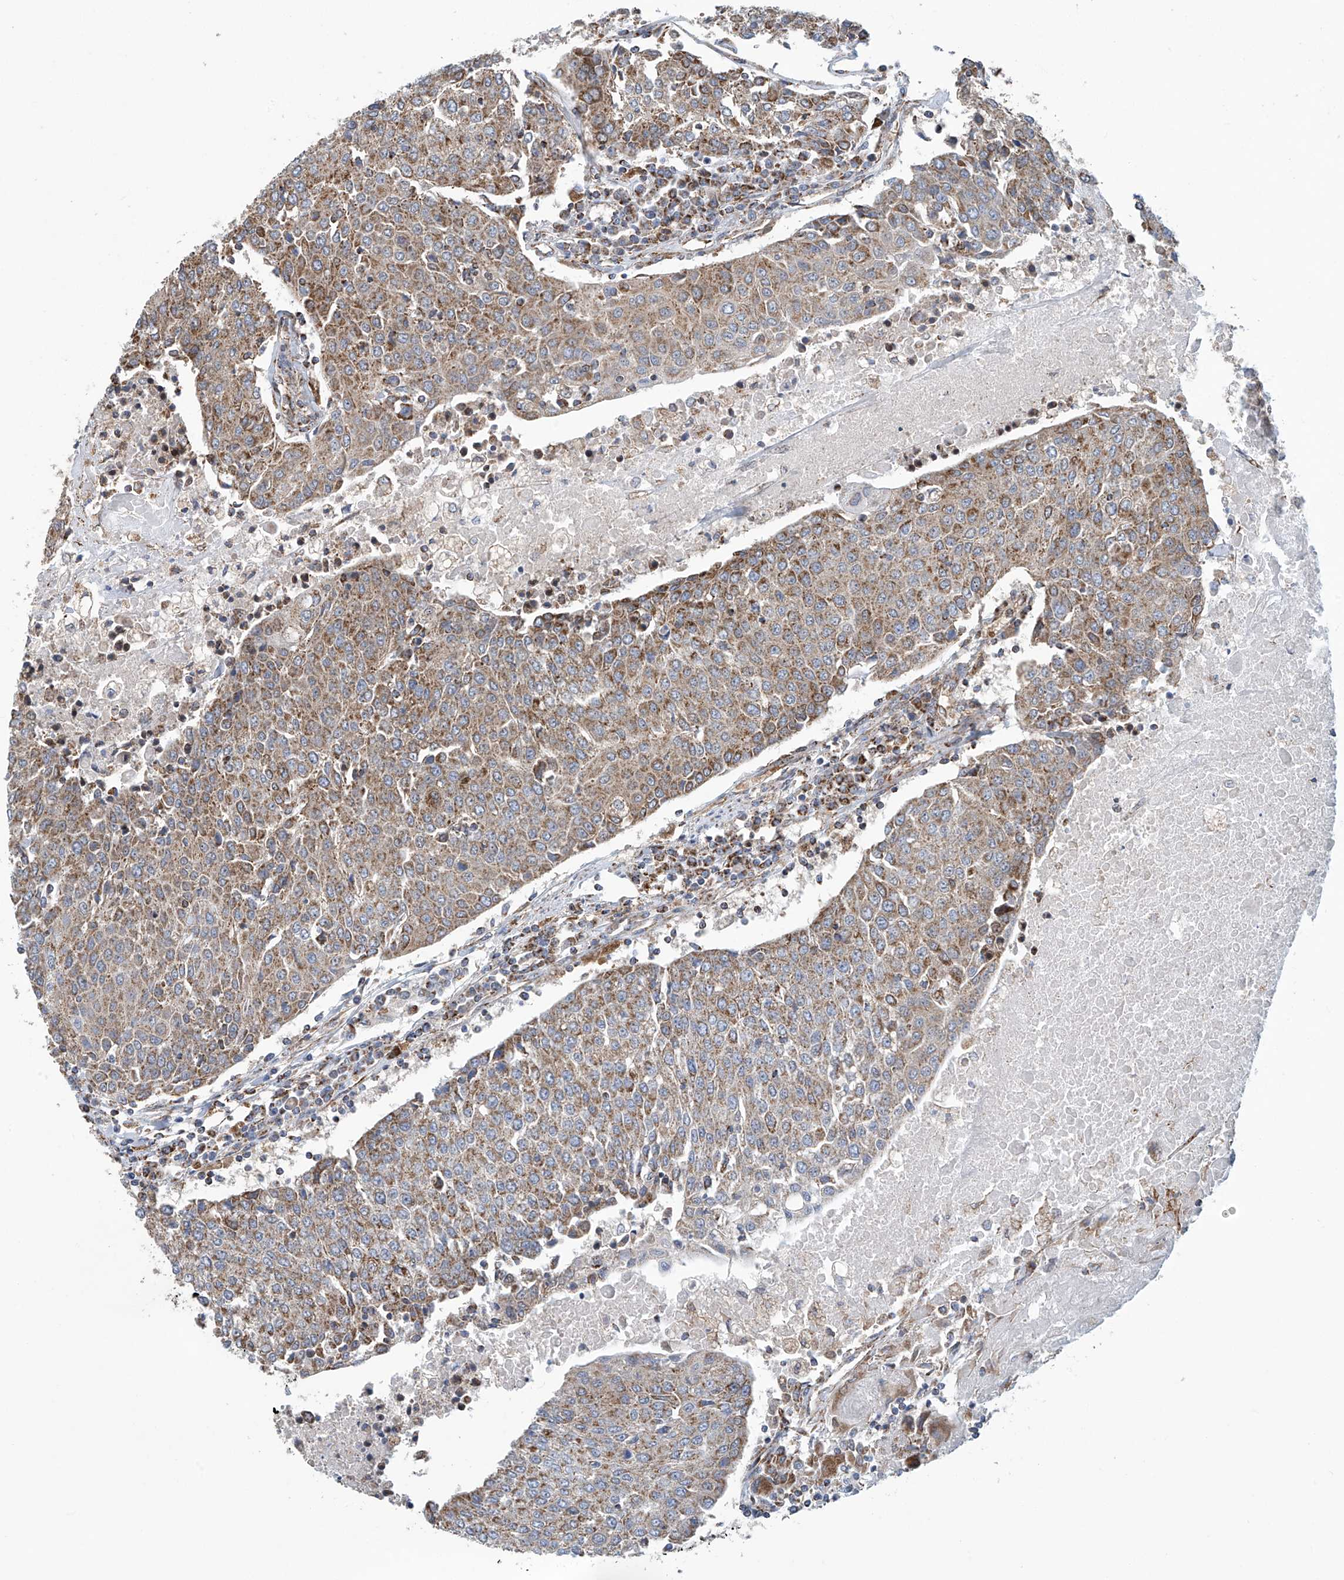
{"staining": {"intensity": "moderate", "quantity": ">75%", "location": "cytoplasmic/membranous"}, "tissue": "urothelial cancer", "cell_type": "Tumor cells", "image_type": "cancer", "snomed": [{"axis": "morphology", "description": "Urothelial carcinoma, High grade"}, {"axis": "topography", "description": "Urinary bladder"}], "caption": "High-power microscopy captured an IHC micrograph of urothelial cancer, revealing moderate cytoplasmic/membranous expression in approximately >75% of tumor cells.", "gene": "COMMD1", "patient": {"sex": "female", "age": 85}}